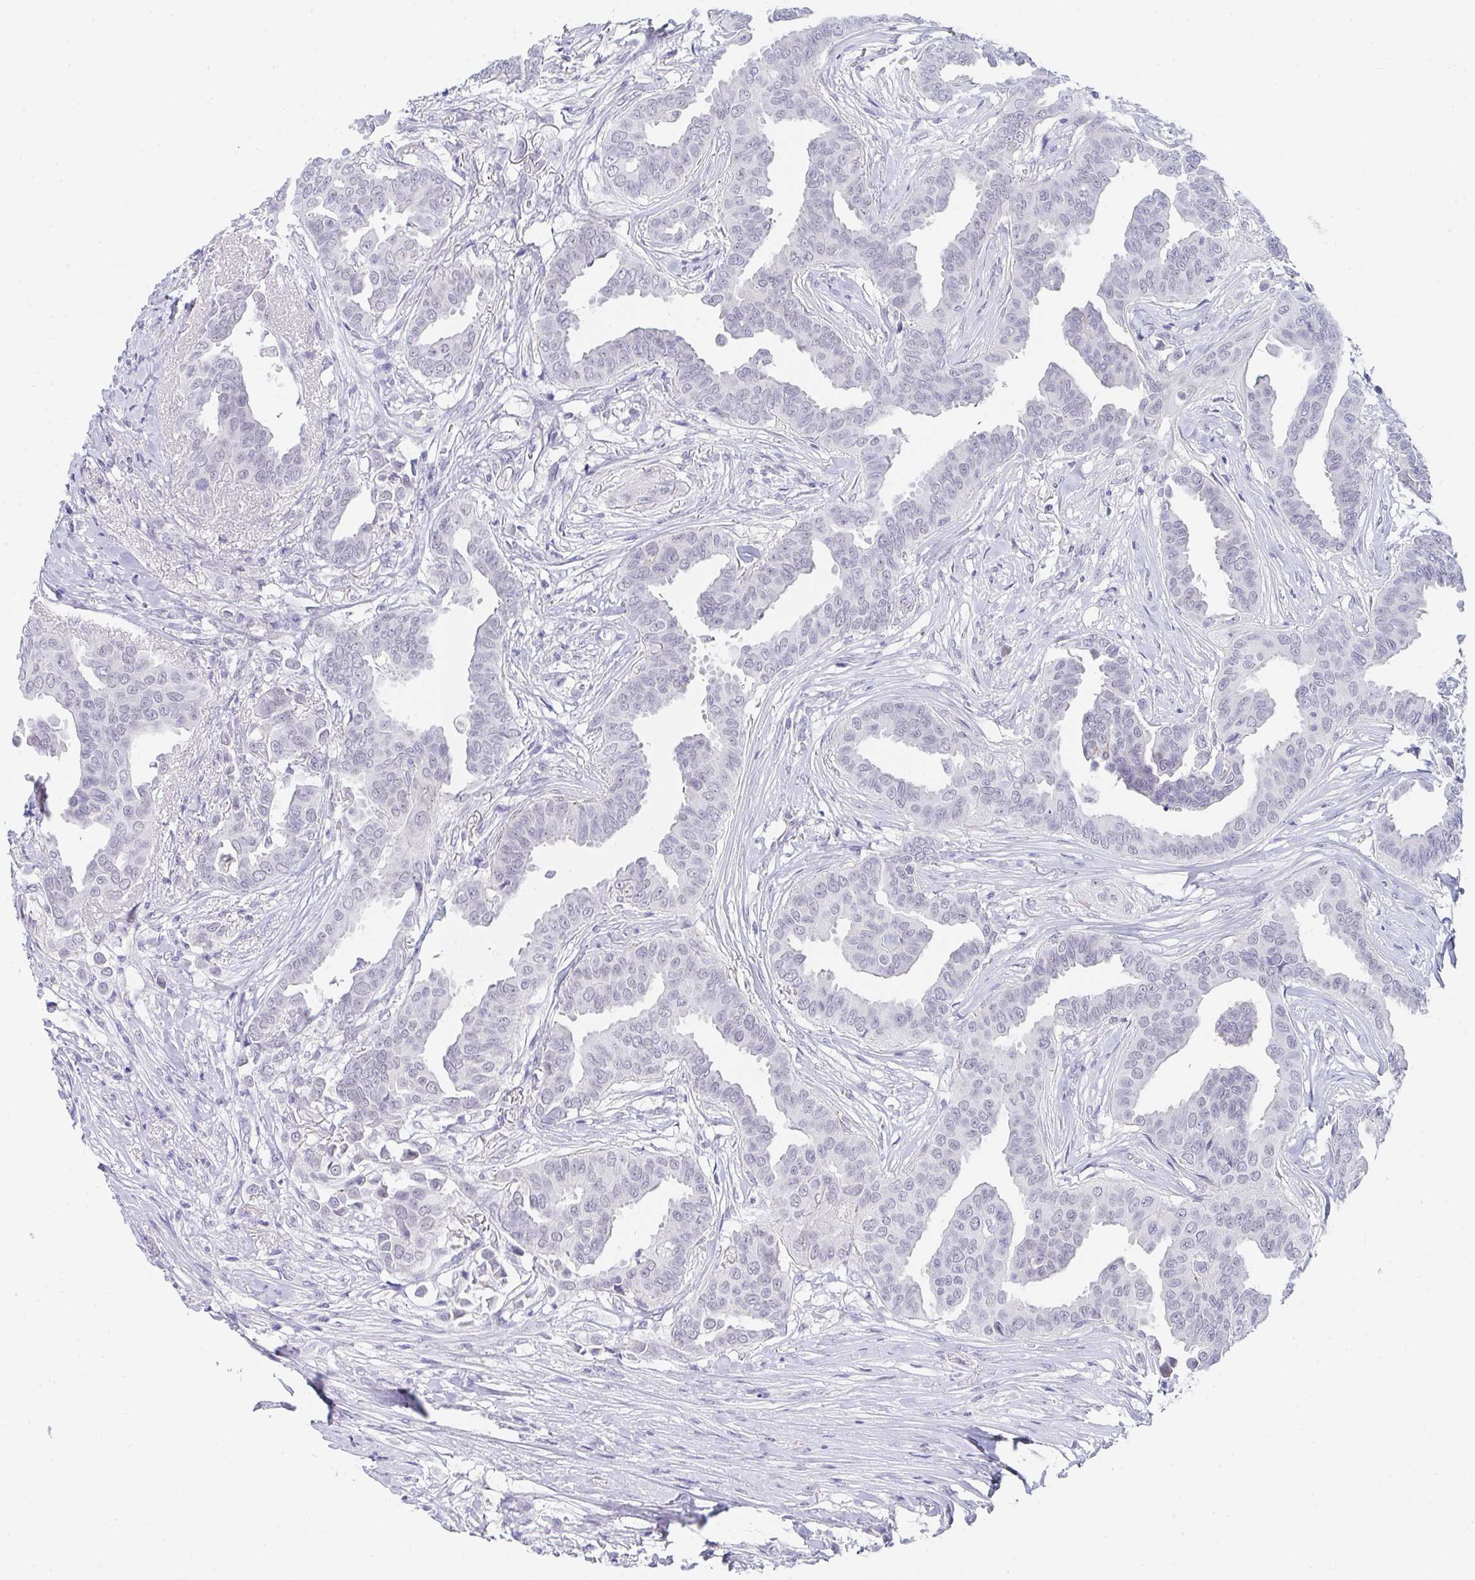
{"staining": {"intensity": "negative", "quantity": "none", "location": "none"}, "tissue": "breast cancer", "cell_type": "Tumor cells", "image_type": "cancer", "snomed": [{"axis": "morphology", "description": "Duct carcinoma"}, {"axis": "topography", "description": "Breast"}], "caption": "This is an immunohistochemistry (IHC) micrograph of human breast cancer. There is no staining in tumor cells.", "gene": "DAOA", "patient": {"sex": "female", "age": 45}}